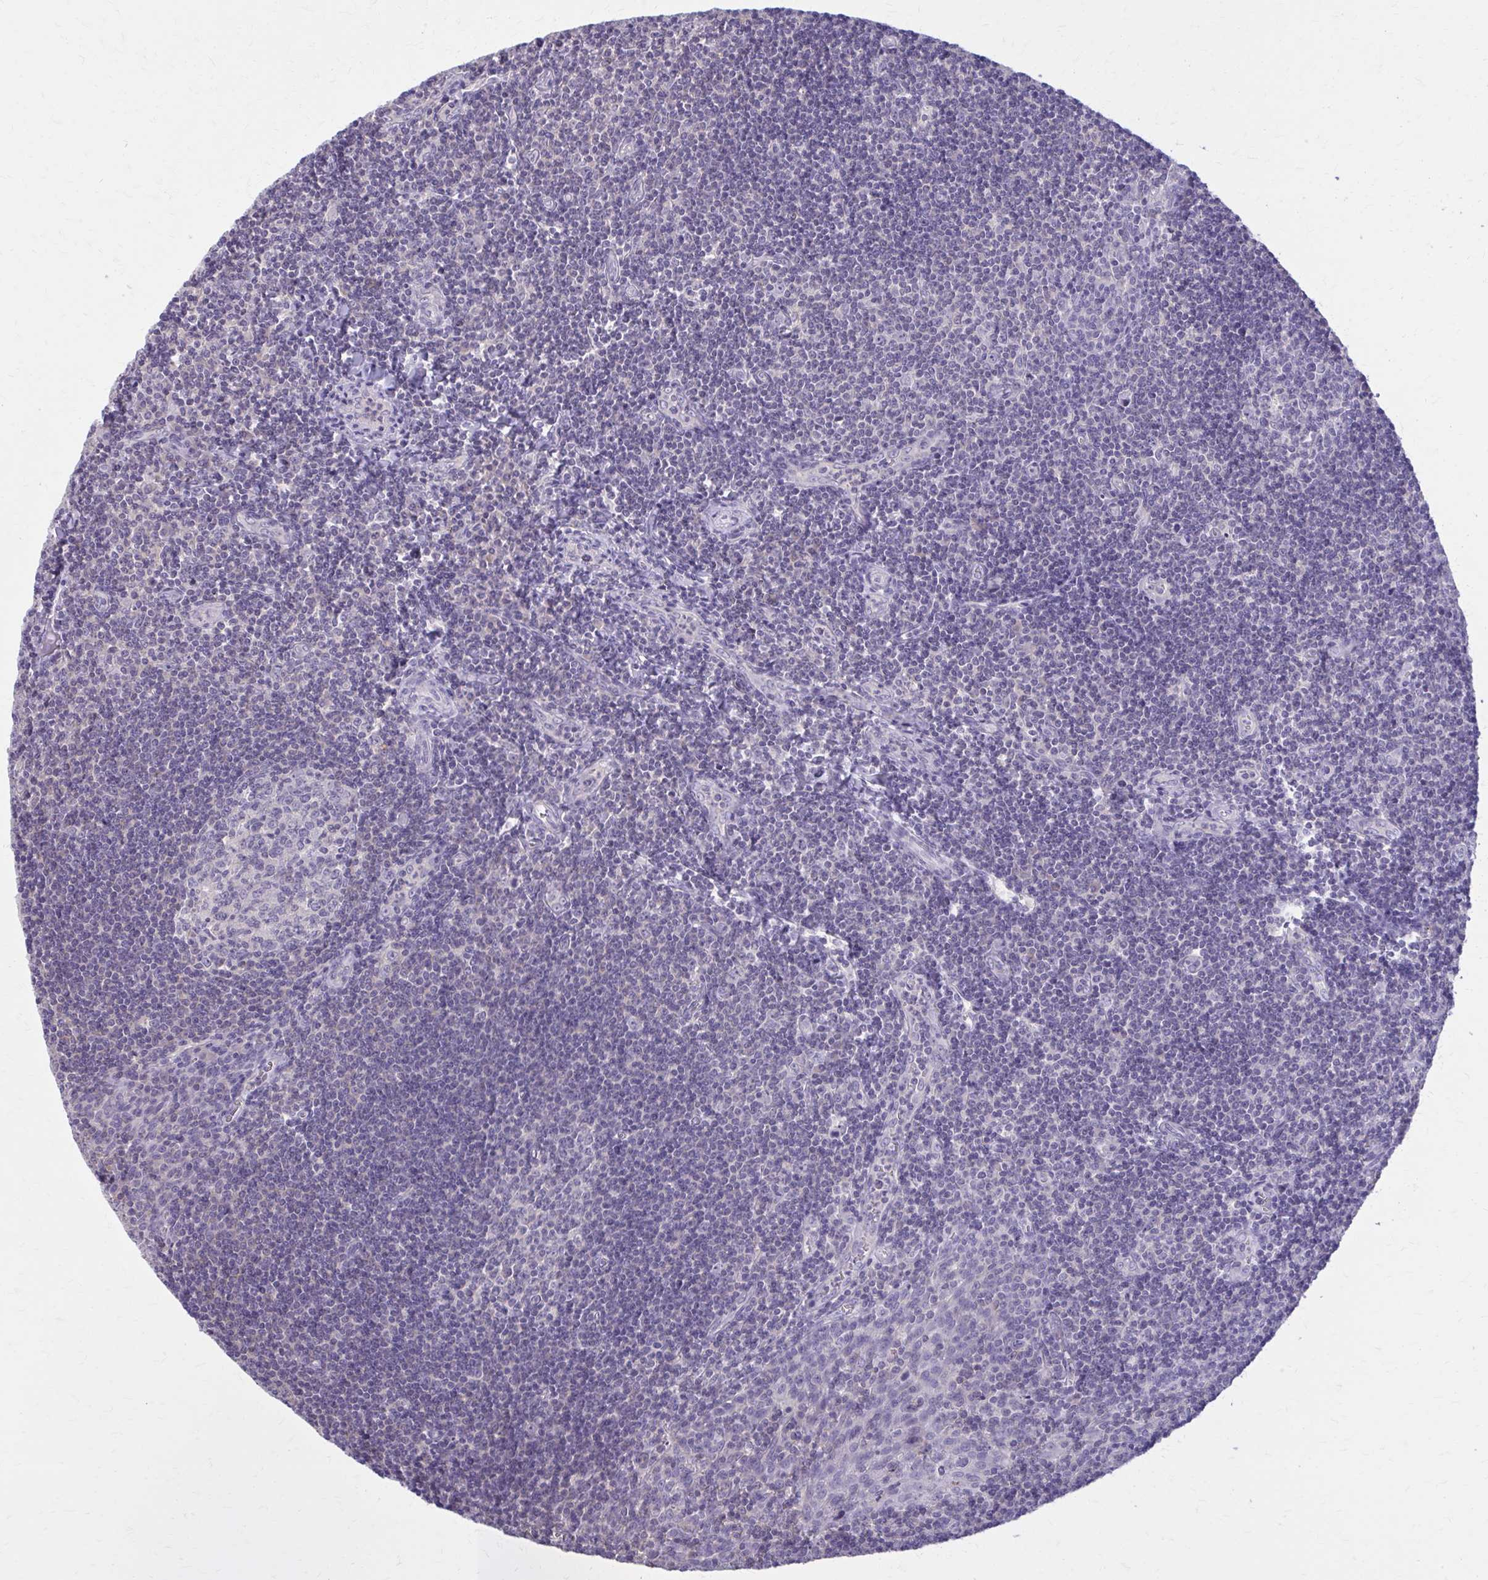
{"staining": {"intensity": "negative", "quantity": "none", "location": "none"}, "tissue": "tonsil", "cell_type": "Germinal center cells", "image_type": "normal", "snomed": [{"axis": "morphology", "description": "Normal tissue, NOS"}, {"axis": "morphology", "description": "Inflammation, NOS"}, {"axis": "topography", "description": "Tonsil"}], "caption": "Germinal center cells show no significant protein positivity in unremarkable tonsil.", "gene": "OR4A47", "patient": {"sex": "female", "age": 31}}